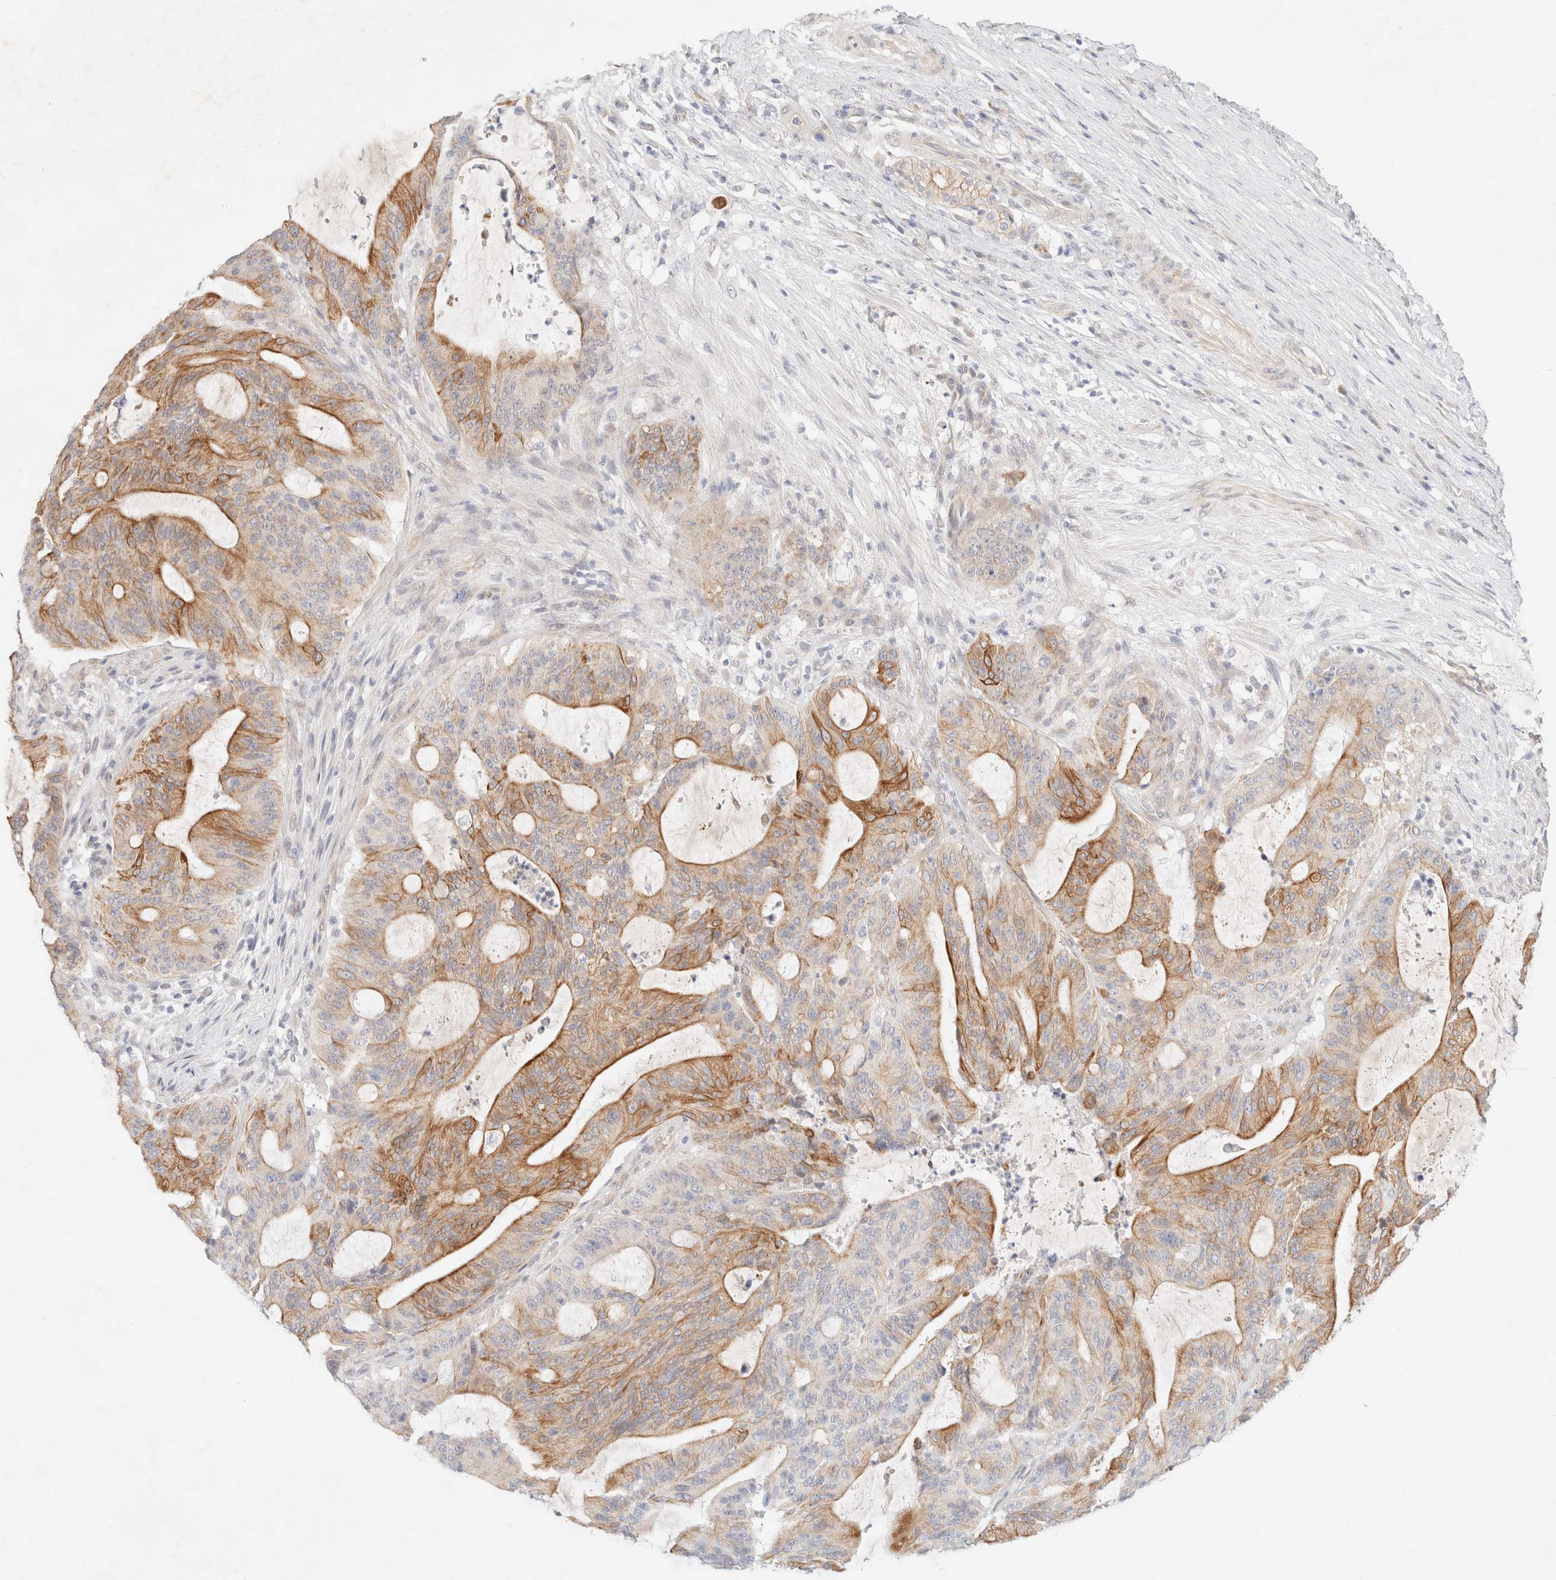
{"staining": {"intensity": "strong", "quantity": "25%-75%", "location": "cytoplasmic/membranous"}, "tissue": "liver cancer", "cell_type": "Tumor cells", "image_type": "cancer", "snomed": [{"axis": "morphology", "description": "Normal tissue, NOS"}, {"axis": "morphology", "description": "Cholangiocarcinoma"}, {"axis": "topography", "description": "Liver"}, {"axis": "topography", "description": "Peripheral nerve tissue"}], "caption": "The photomicrograph shows immunohistochemical staining of cholangiocarcinoma (liver). There is strong cytoplasmic/membranous staining is present in about 25%-75% of tumor cells.", "gene": "CSNK1E", "patient": {"sex": "female", "age": 73}}